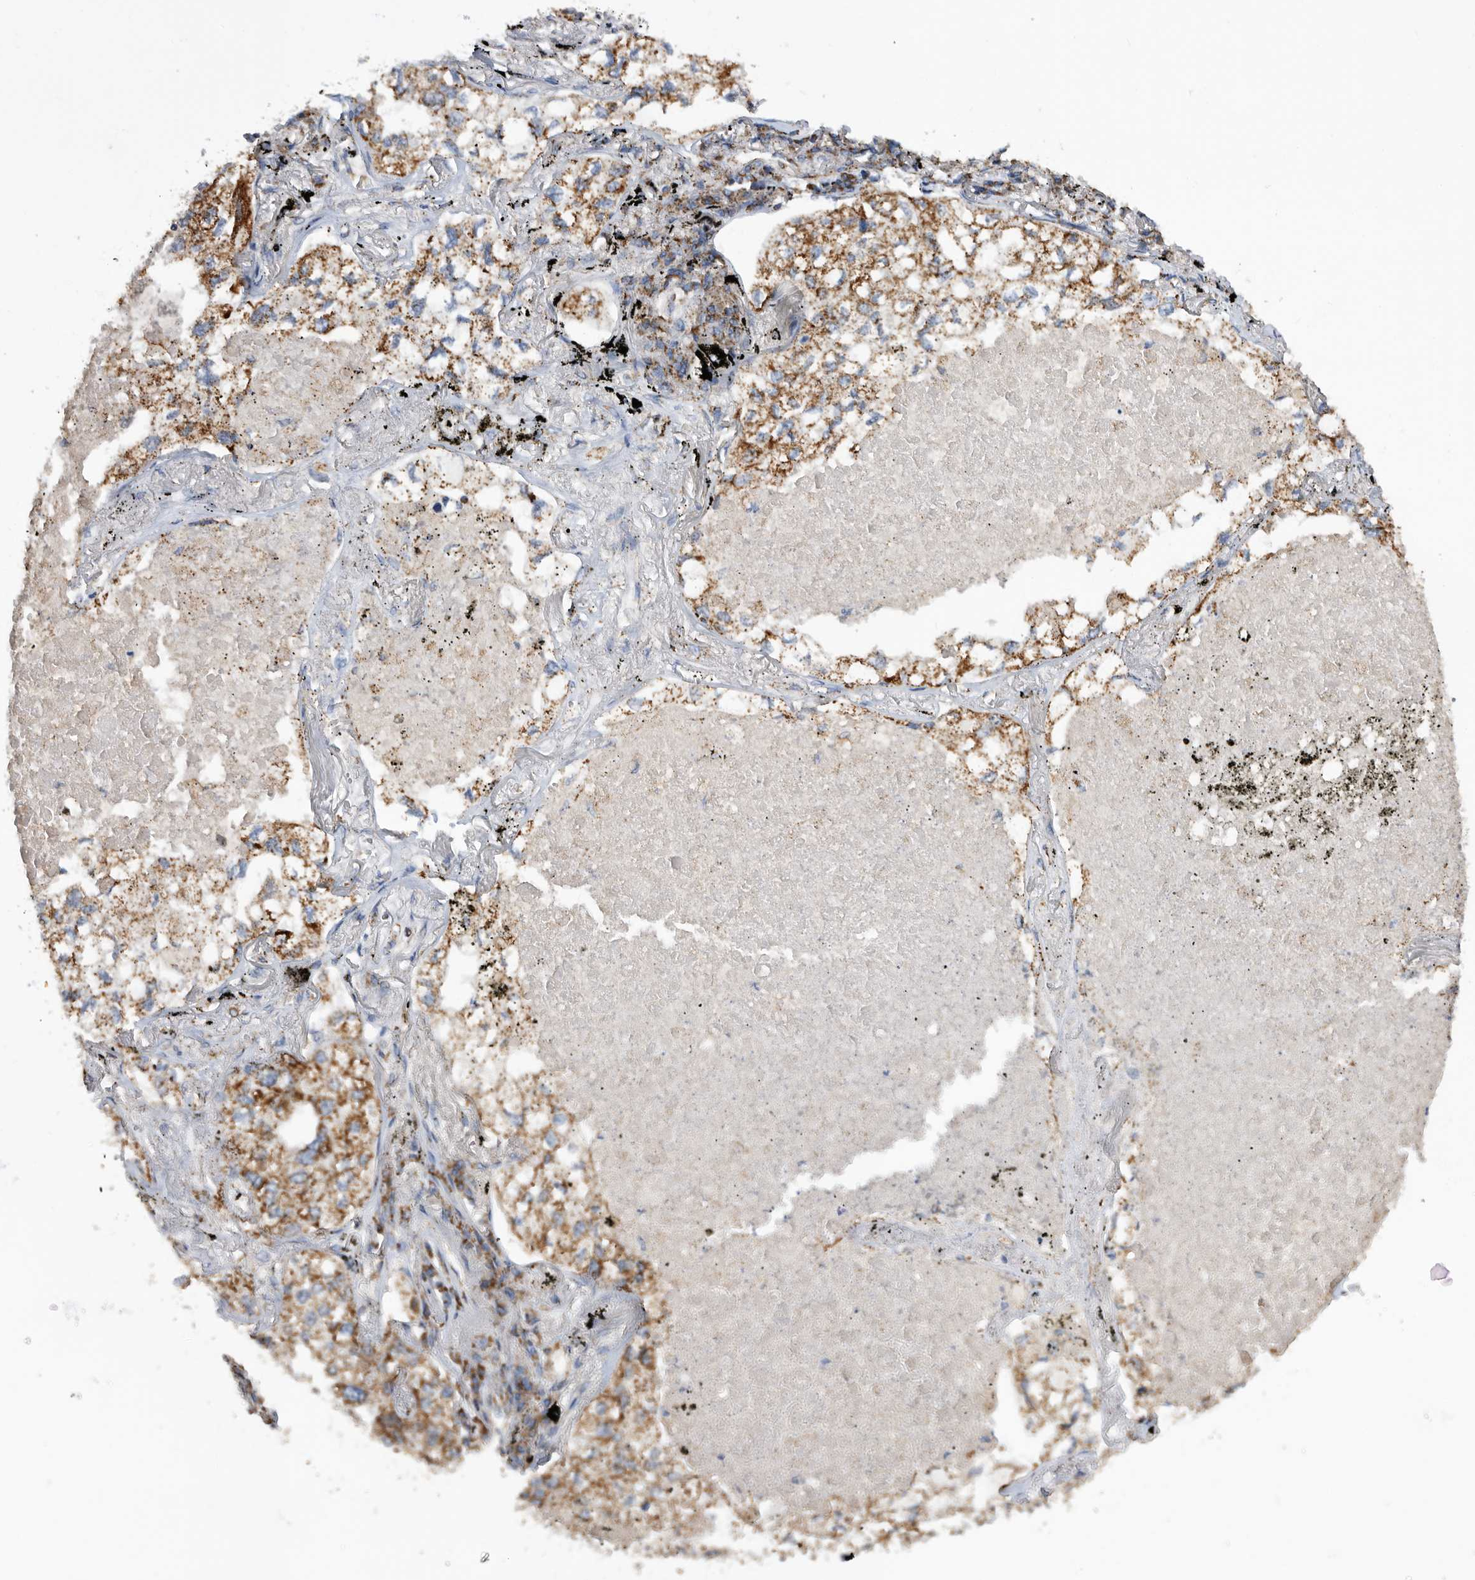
{"staining": {"intensity": "moderate", "quantity": ">75%", "location": "cytoplasmic/membranous"}, "tissue": "lung cancer", "cell_type": "Tumor cells", "image_type": "cancer", "snomed": [{"axis": "morphology", "description": "Adenocarcinoma, NOS"}, {"axis": "topography", "description": "Lung"}], "caption": "A brown stain shows moderate cytoplasmic/membranous expression of a protein in human lung cancer (adenocarcinoma) tumor cells. The staining is performed using DAB (3,3'-diaminobenzidine) brown chromogen to label protein expression. The nuclei are counter-stained blue using hematoxylin.", "gene": "WFDC1", "patient": {"sex": "male", "age": 65}}